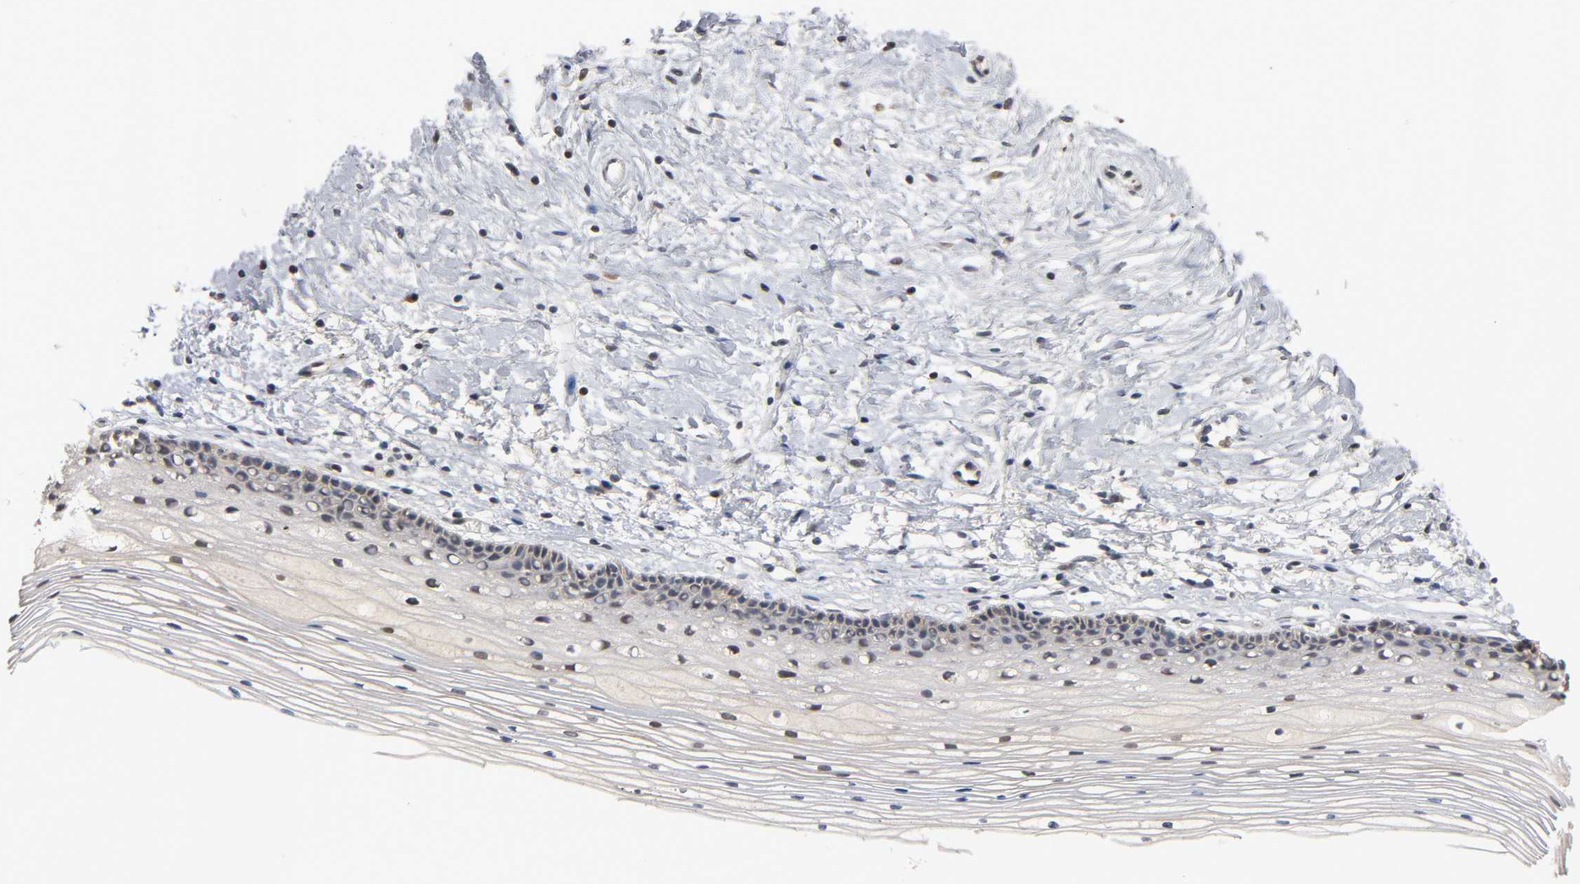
{"staining": {"intensity": "moderate", "quantity": "<25%", "location": "nuclear"}, "tissue": "cervix", "cell_type": "Glandular cells", "image_type": "normal", "snomed": [{"axis": "morphology", "description": "Normal tissue, NOS"}, {"axis": "topography", "description": "Cervix"}], "caption": "IHC (DAB) staining of unremarkable cervix demonstrates moderate nuclear protein positivity in approximately <25% of glandular cells.", "gene": "HTR1E", "patient": {"sex": "female", "age": 77}}